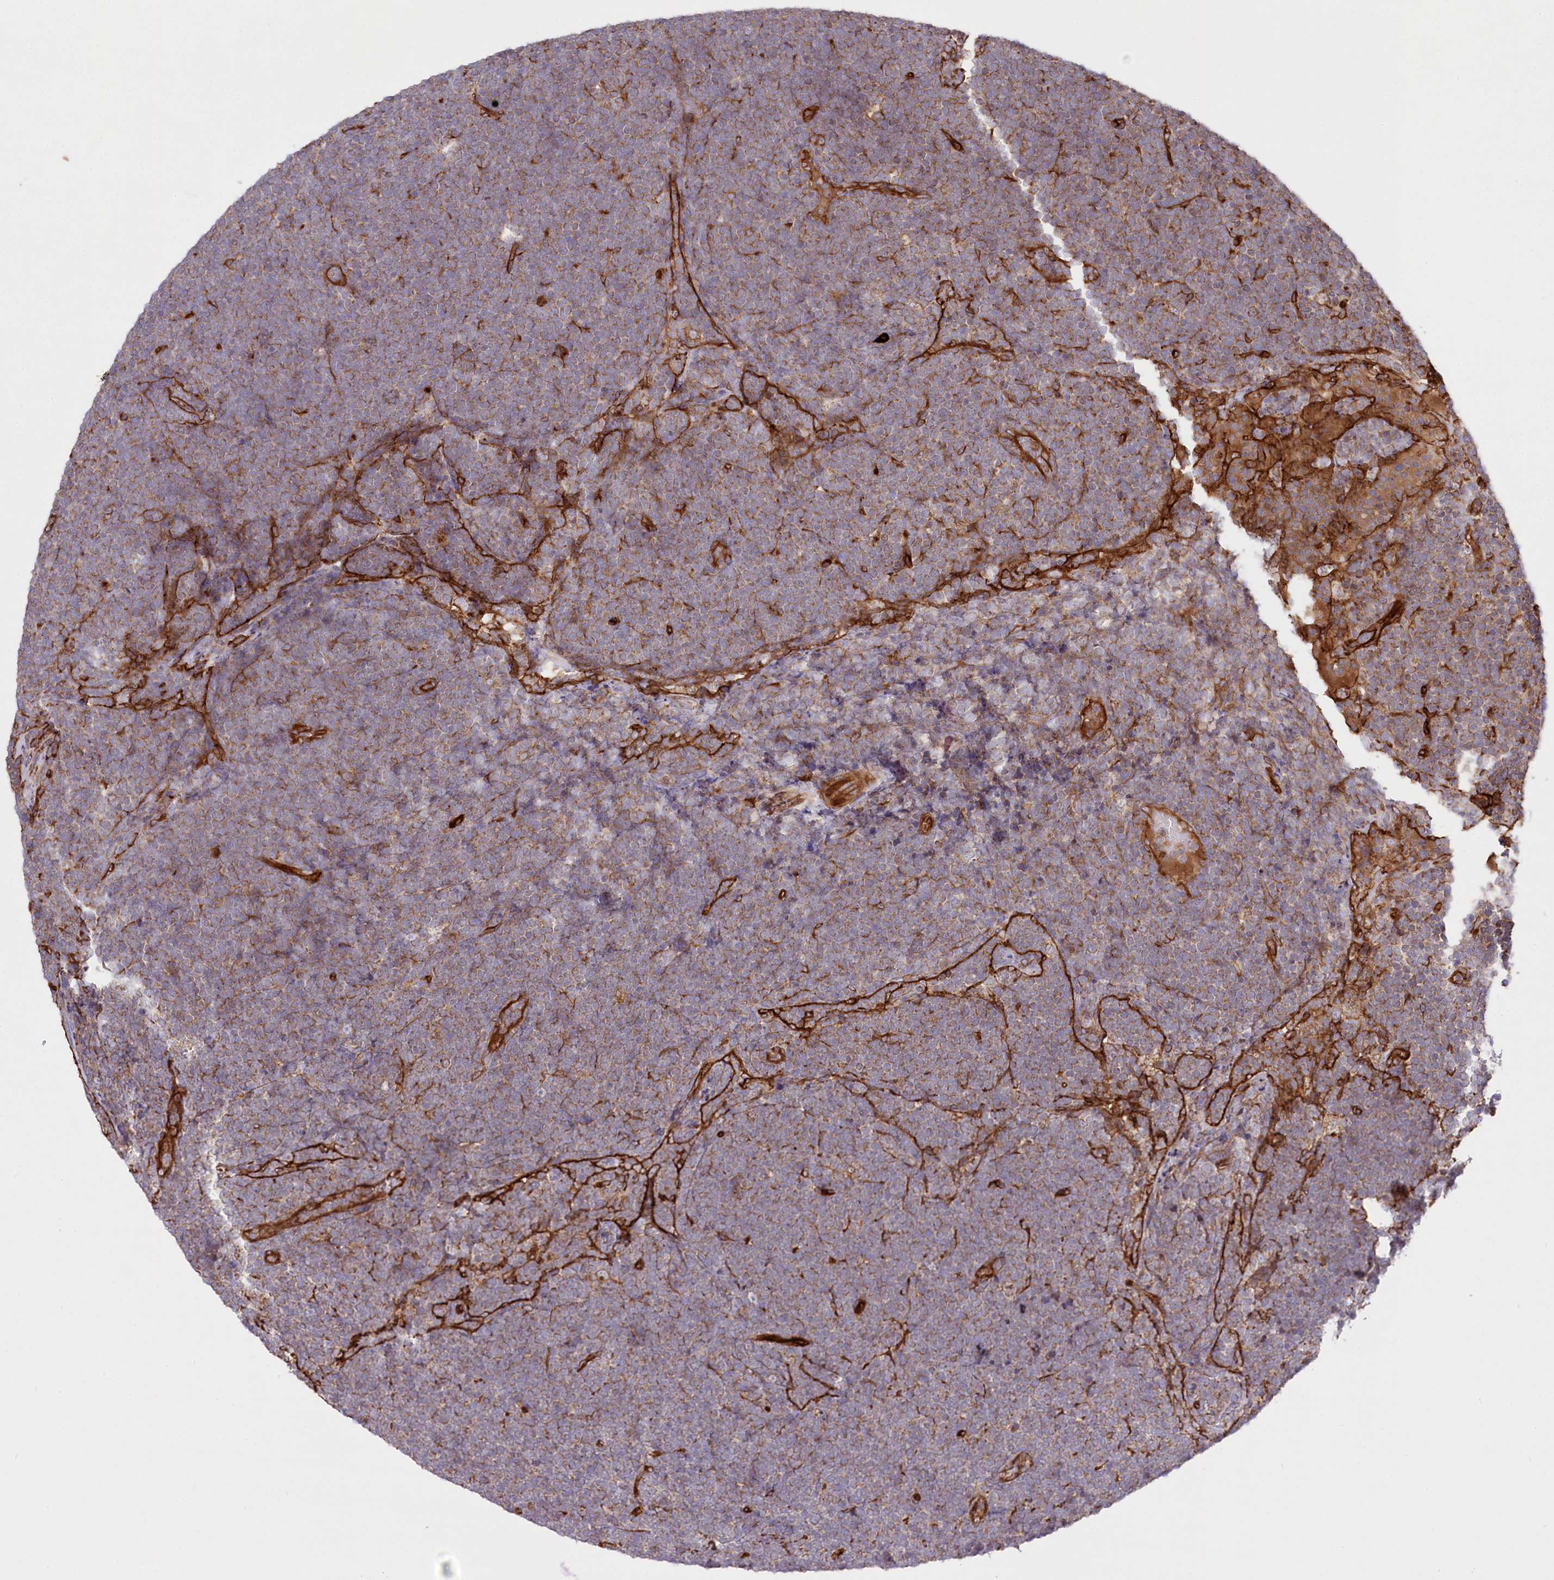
{"staining": {"intensity": "moderate", "quantity": ">75%", "location": "cytoplasmic/membranous"}, "tissue": "lymphoma", "cell_type": "Tumor cells", "image_type": "cancer", "snomed": [{"axis": "morphology", "description": "Malignant lymphoma, non-Hodgkin's type, High grade"}, {"axis": "topography", "description": "Lymph node"}], "caption": "The micrograph exhibits immunohistochemical staining of lymphoma. There is moderate cytoplasmic/membranous expression is present in about >75% of tumor cells.", "gene": "MTPAP", "patient": {"sex": "male", "age": 13}}